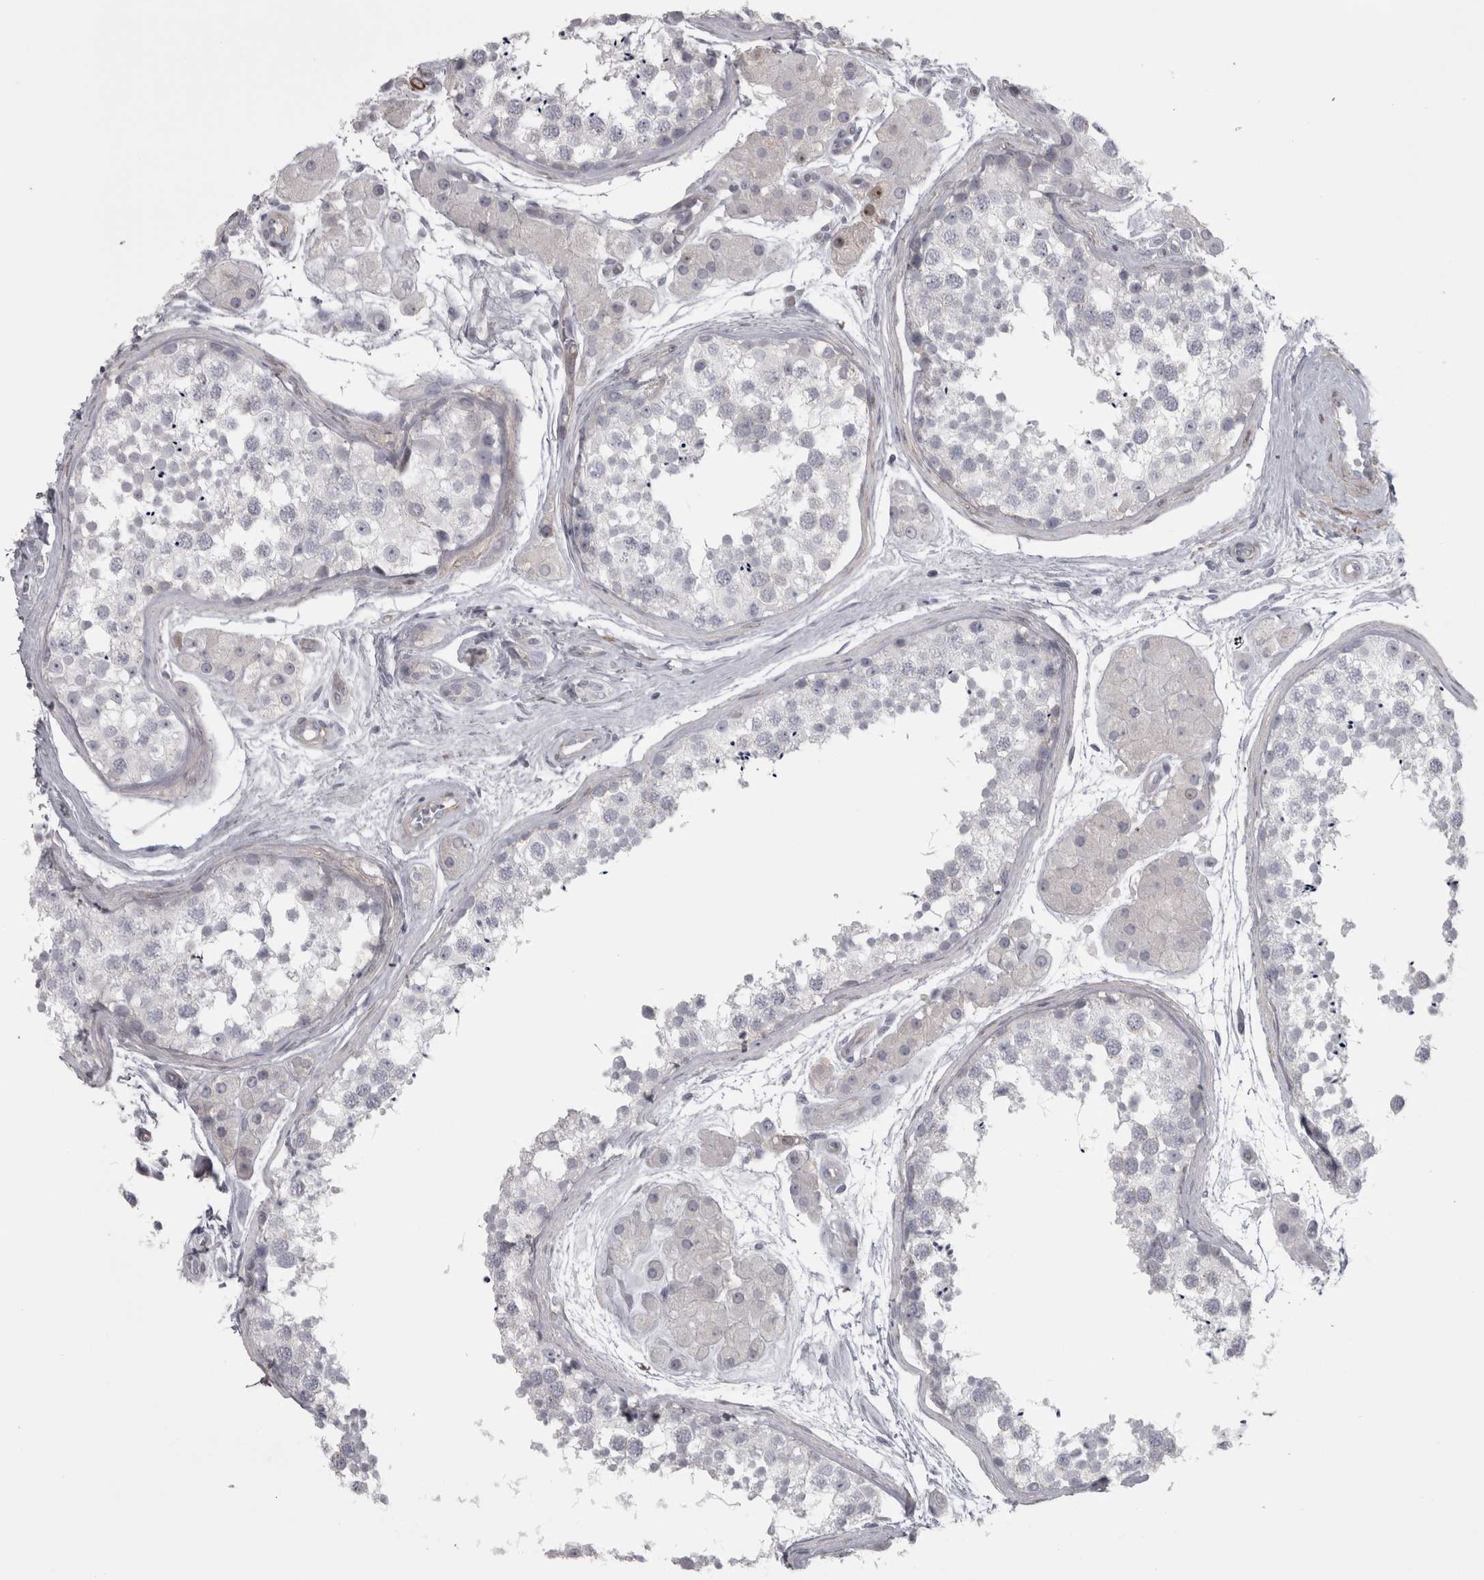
{"staining": {"intensity": "negative", "quantity": "none", "location": "none"}, "tissue": "testis", "cell_type": "Cells in seminiferous ducts", "image_type": "normal", "snomed": [{"axis": "morphology", "description": "Normal tissue, NOS"}, {"axis": "topography", "description": "Testis"}], "caption": "An immunohistochemistry photomicrograph of benign testis is shown. There is no staining in cells in seminiferous ducts of testis. (Stains: DAB immunohistochemistry (IHC) with hematoxylin counter stain, Microscopy: brightfield microscopy at high magnification).", "gene": "PPP1R12B", "patient": {"sex": "male", "age": 56}}